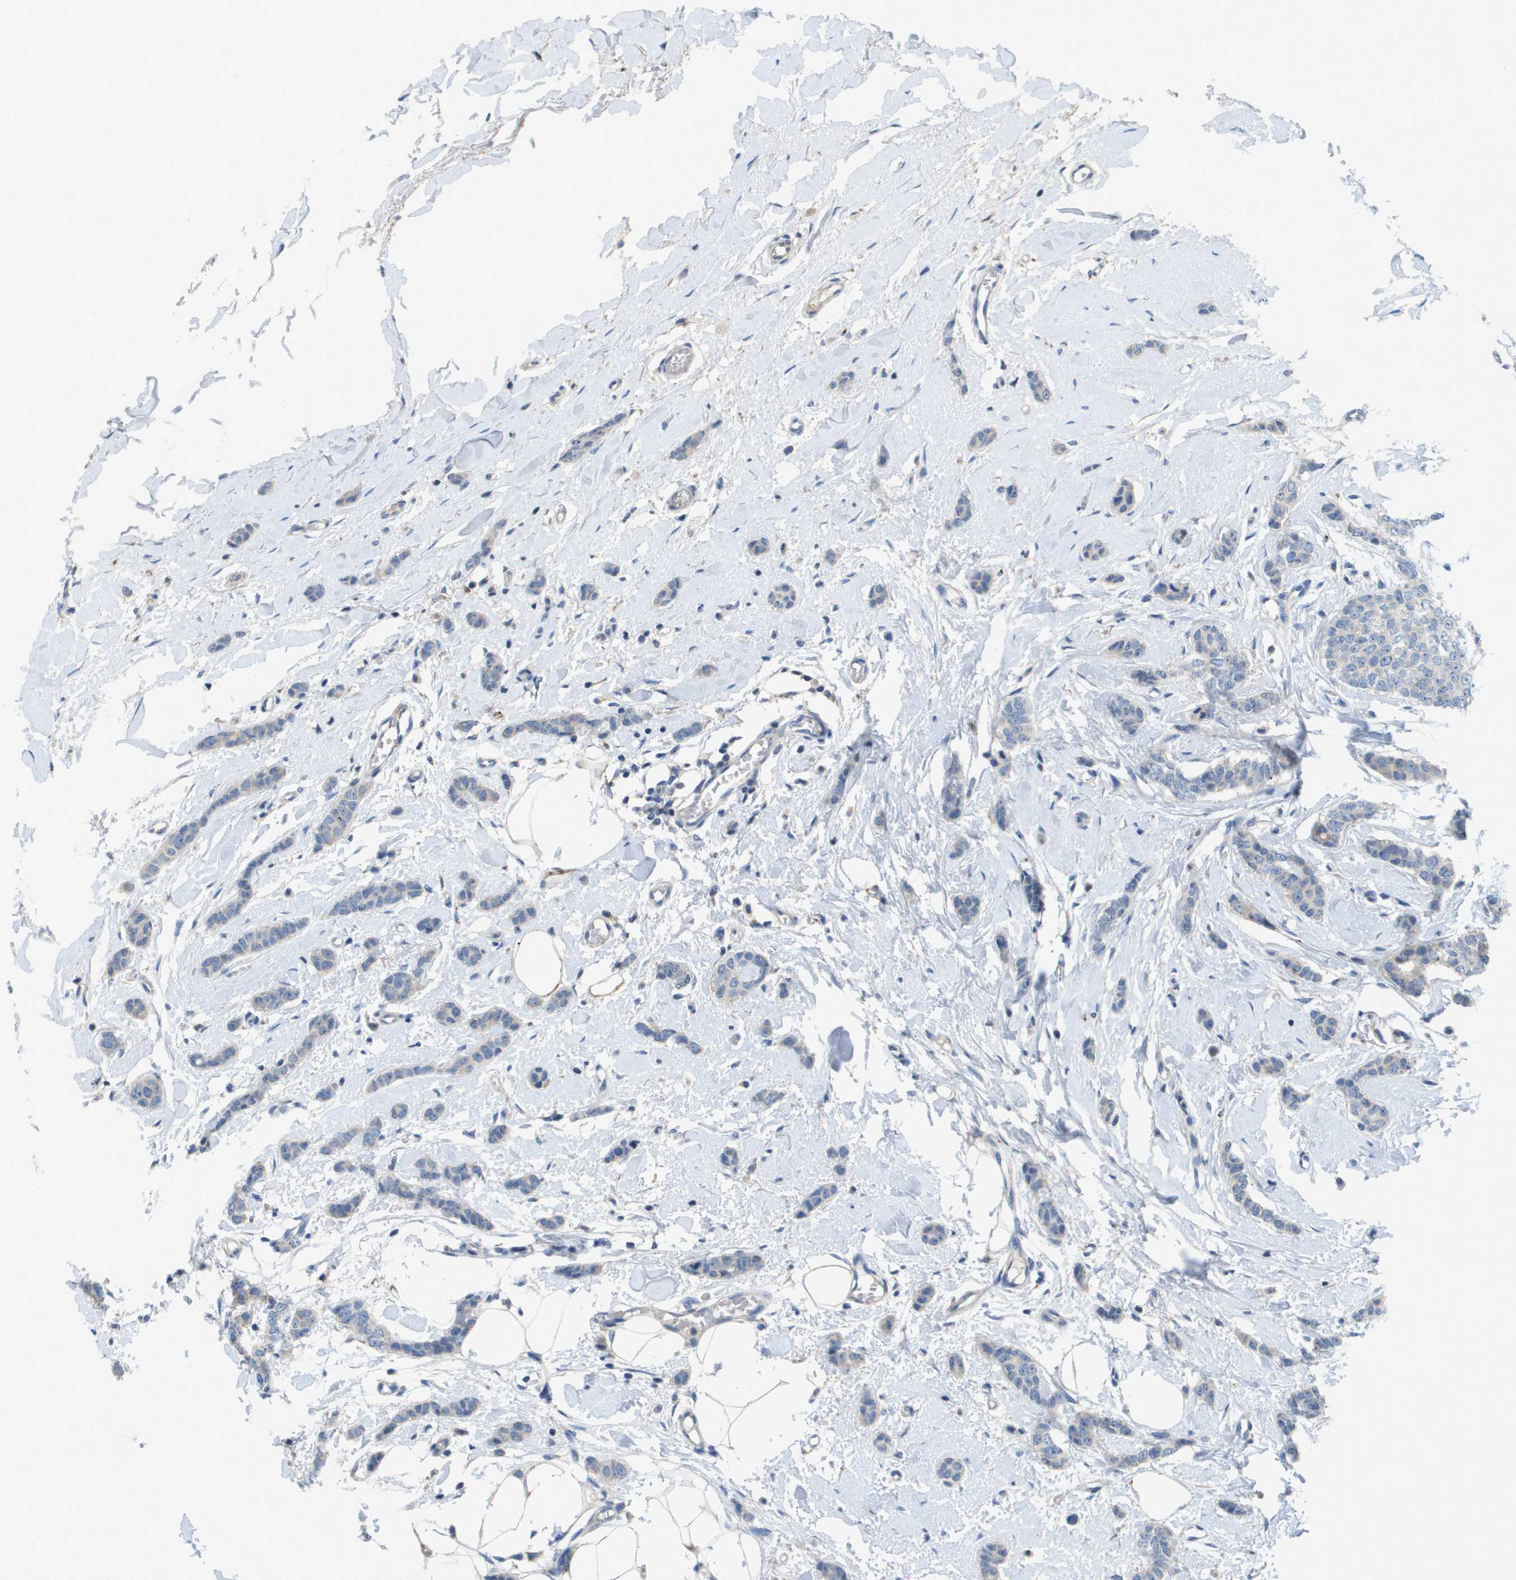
{"staining": {"intensity": "negative", "quantity": "none", "location": "none"}, "tissue": "breast cancer", "cell_type": "Tumor cells", "image_type": "cancer", "snomed": [{"axis": "morphology", "description": "Lobular carcinoma"}, {"axis": "topography", "description": "Skin"}, {"axis": "topography", "description": "Breast"}], "caption": "The immunohistochemistry image has no significant expression in tumor cells of breast cancer (lobular carcinoma) tissue. (Immunohistochemistry (ihc), brightfield microscopy, high magnification).", "gene": "B3GNT5", "patient": {"sex": "female", "age": 46}}